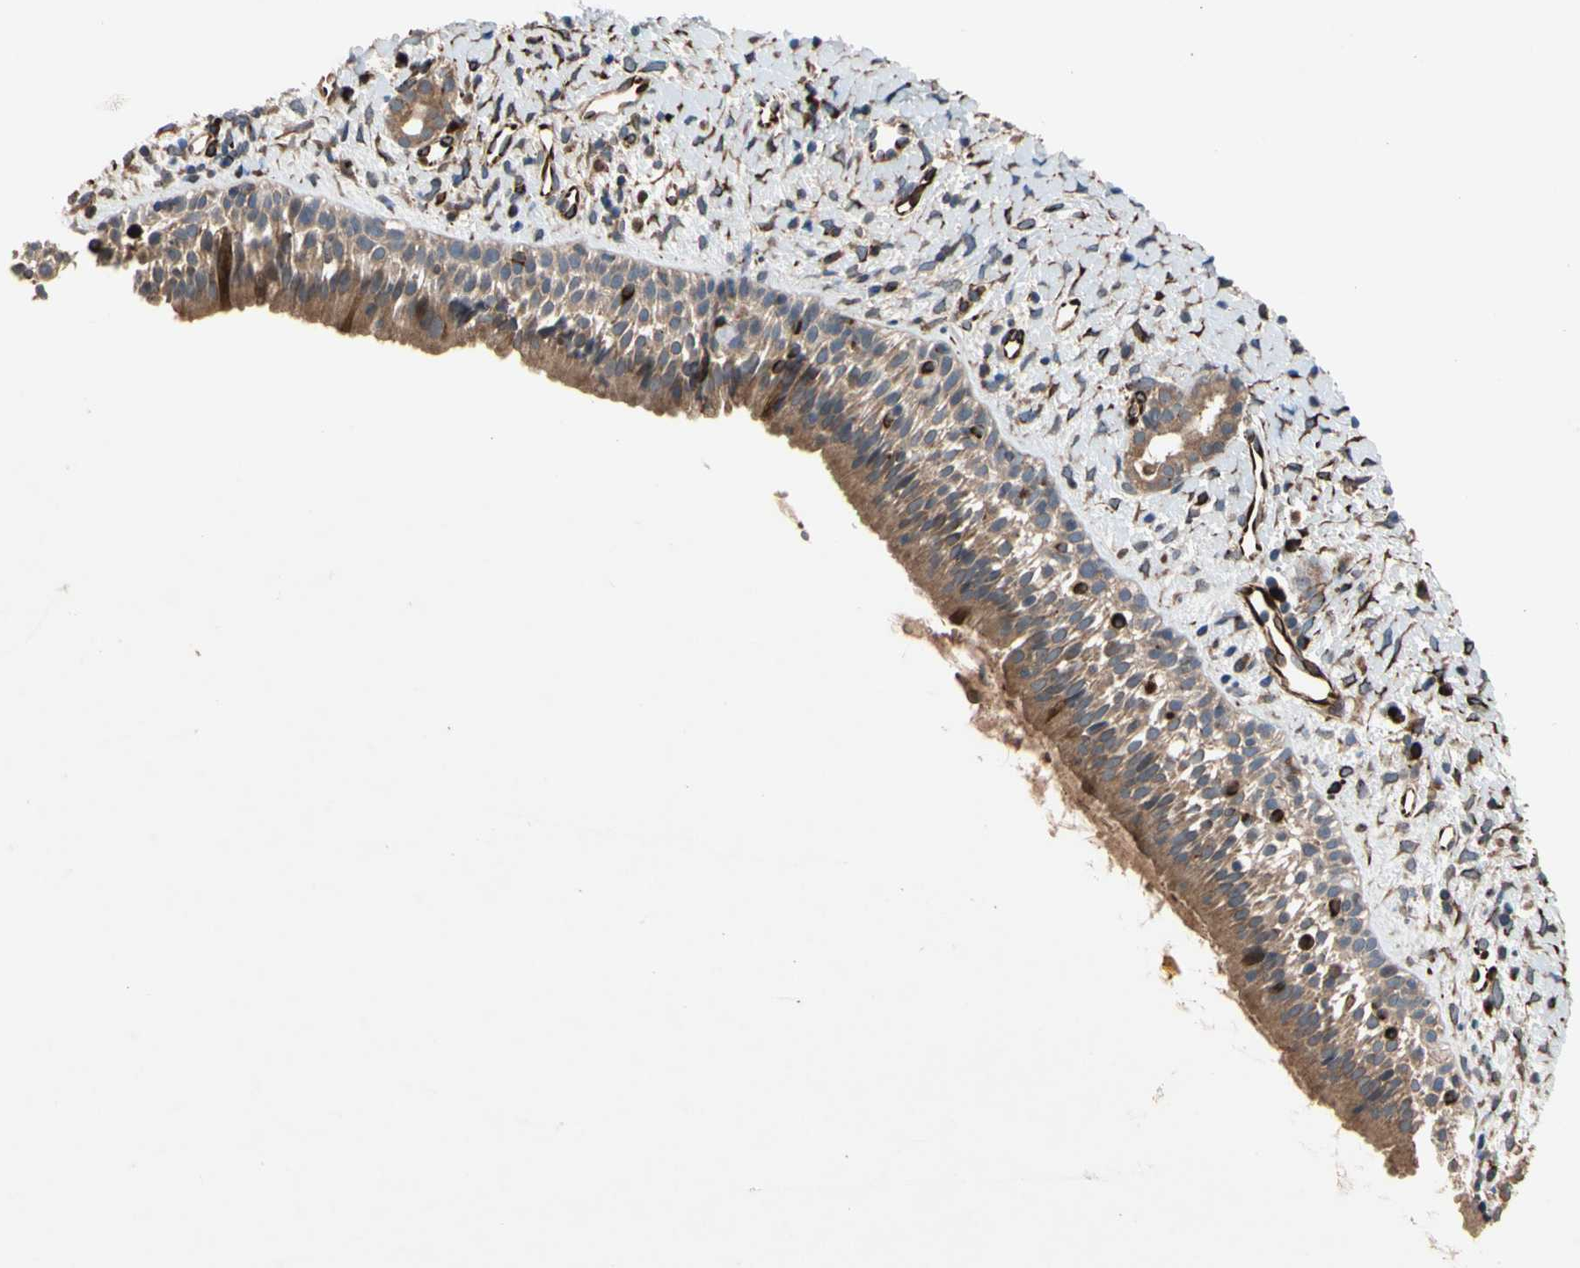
{"staining": {"intensity": "moderate", "quantity": ">75%", "location": "cytoplasmic/membranous"}, "tissue": "nasopharynx", "cell_type": "Respiratory epithelial cells", "image_type": "normal", "snomed": [{"axis": "morphology", "description": "Normal tissue, NOS"}, {"axis": "topography", "description": "Nasopharynx"}], "caption": "DAB immunohistochemical staining of normal human nasopharynx shows moderate cytoplasmic/membranous protein expression in about >75% of respiratory epithelial cells. Nuclei are stained in blue.", "gene": "FGD6", "patient": {"sex": "male", "age": 22}}